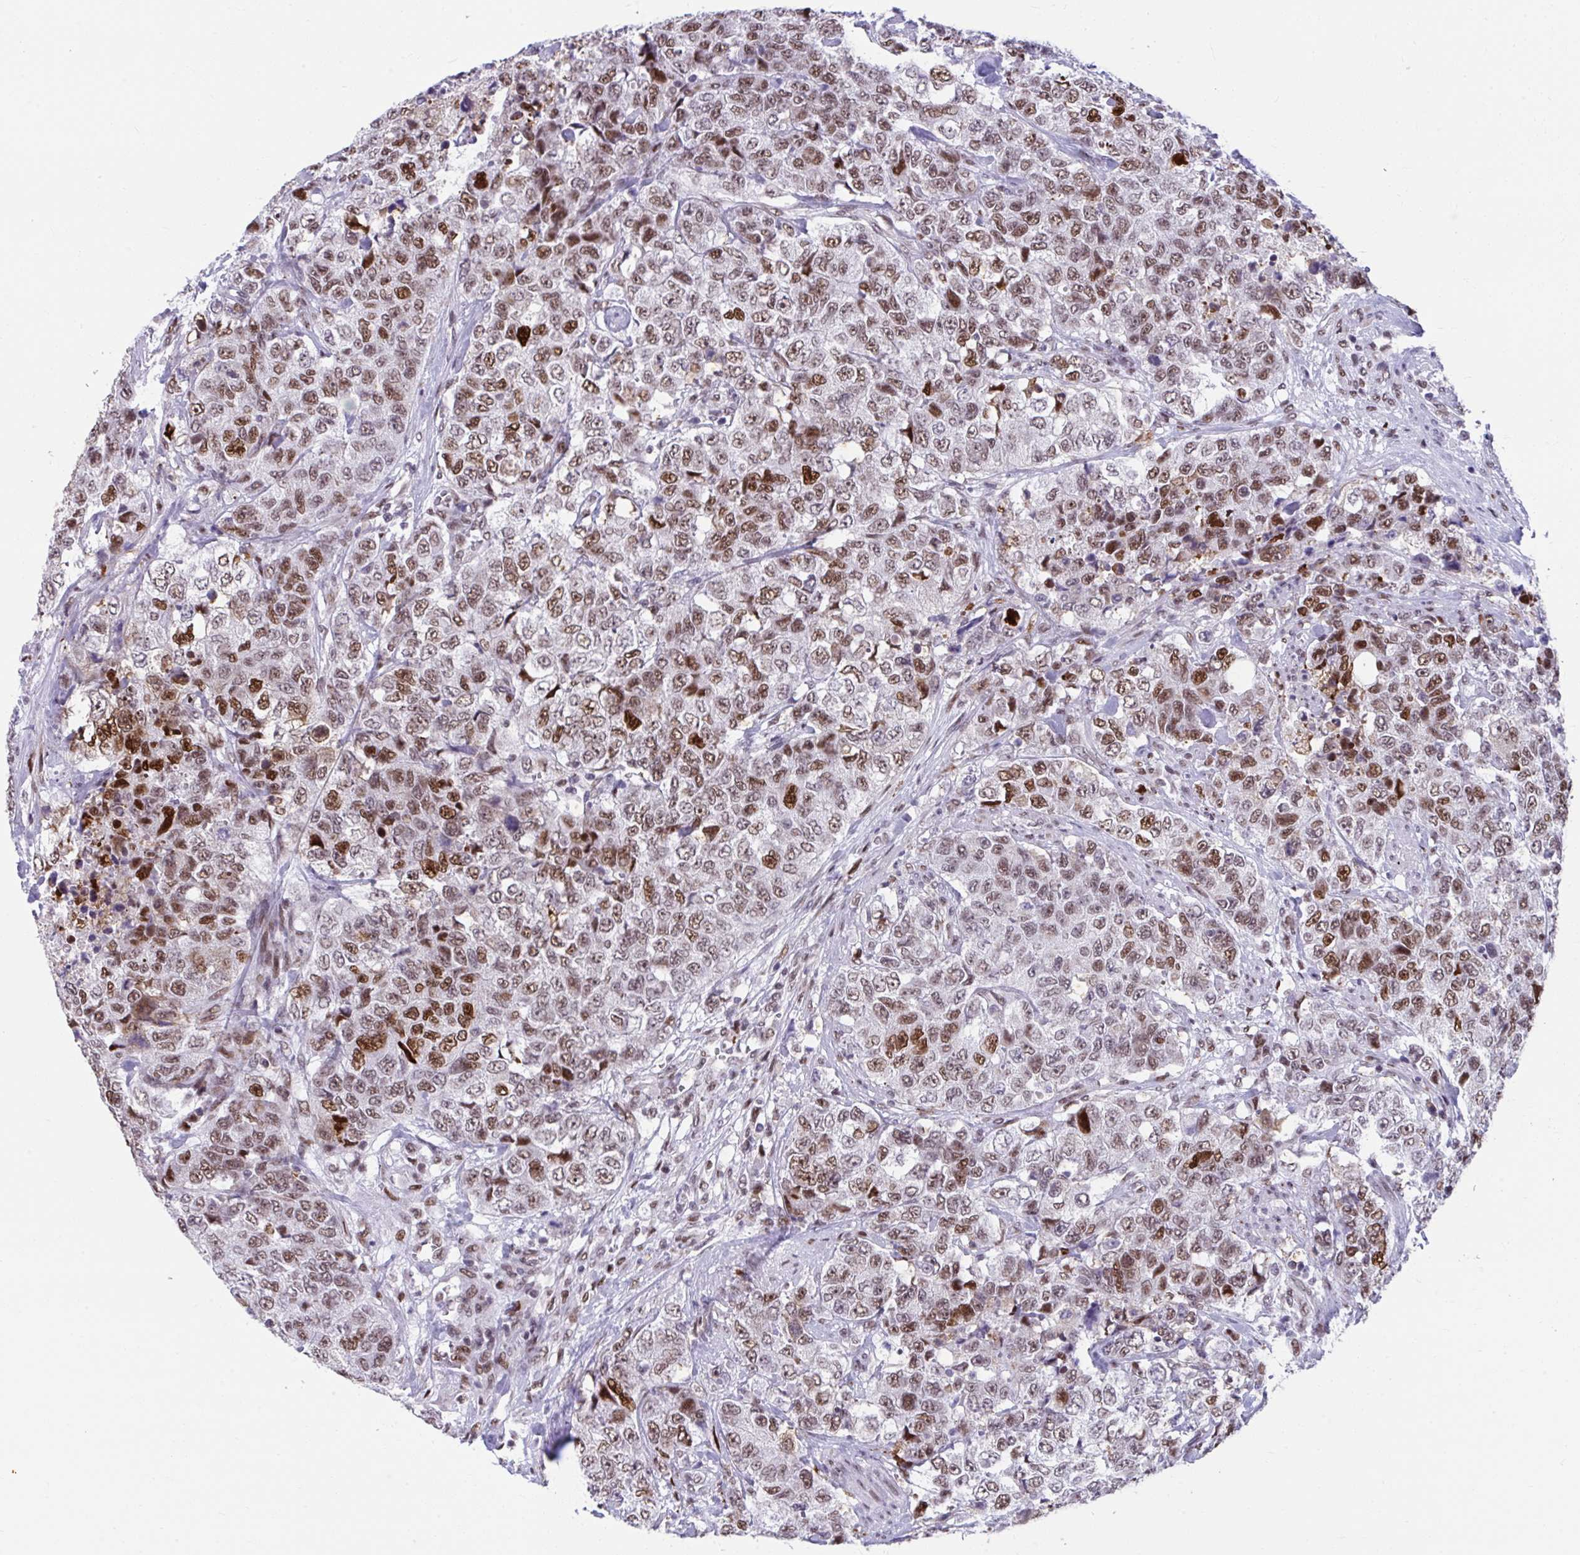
{"staining": {"intensity": "strong", "quantity": "25%-75%", "location": "nuclear"}, "tissue": "urothelial cancer", "cell_type": "Tumor cells", "image_type": "cancer", "snomed": [{"axis": "morphology", "description": "Urothelial carcinoma, High grade"}, {"axis": "topography", "description": "Urinary bladder"}], "caption": "Urothelial cancer tissue displays strong nuclear positivity in approximately 25%-75% of tumor cells (DAB = brown stain, brightfield microscopy at high magnification).", "gene": "SLC35C2", "patient": {"sex": "female", "age": 78}}